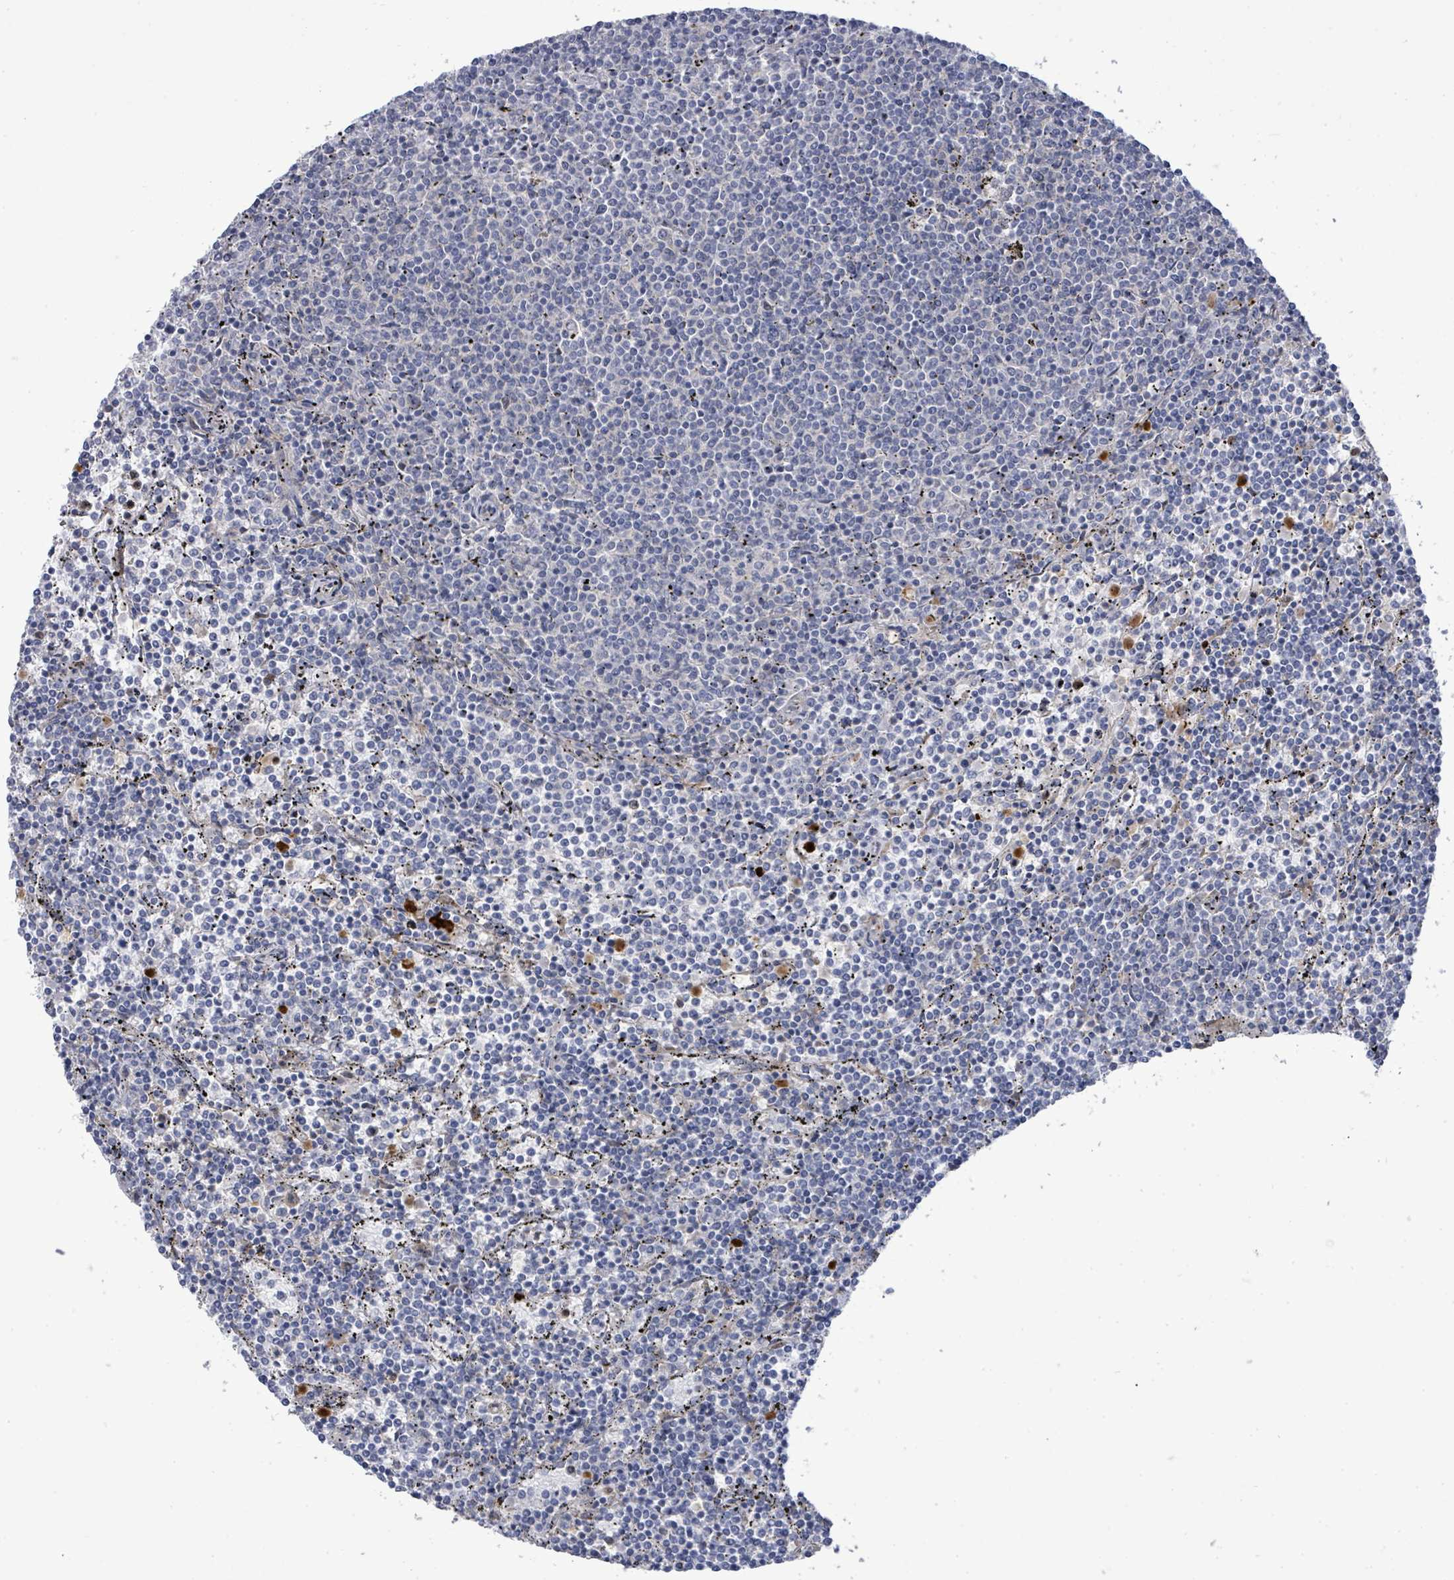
{"staining": {"intensity": "negative", "quantity": "none", "location": "none"}, "tissue": "lymphoma", "cell_type": "Tumor cells", "image_type": "cancer", "snomed": [{"axis": "morphology", "description": "Malignant lymphoma, non-Hodgkin's type, Low grade"}, {"axis": "topography", "description": "Spleen"}], "caption": "A high-resolution micrograph shows immunohistochemistry staining of malignant lymphoma, non-Hodgkin's type (low-grade), which shows no significant expression in tumor cells. (Stains: DAB immunohistochemistry with hematoxylin counter stain, Microscopy: brightfield microscopy at high magnification).", "gene": "SAR1A", "patient": {"sex": "female", "age": 50}}